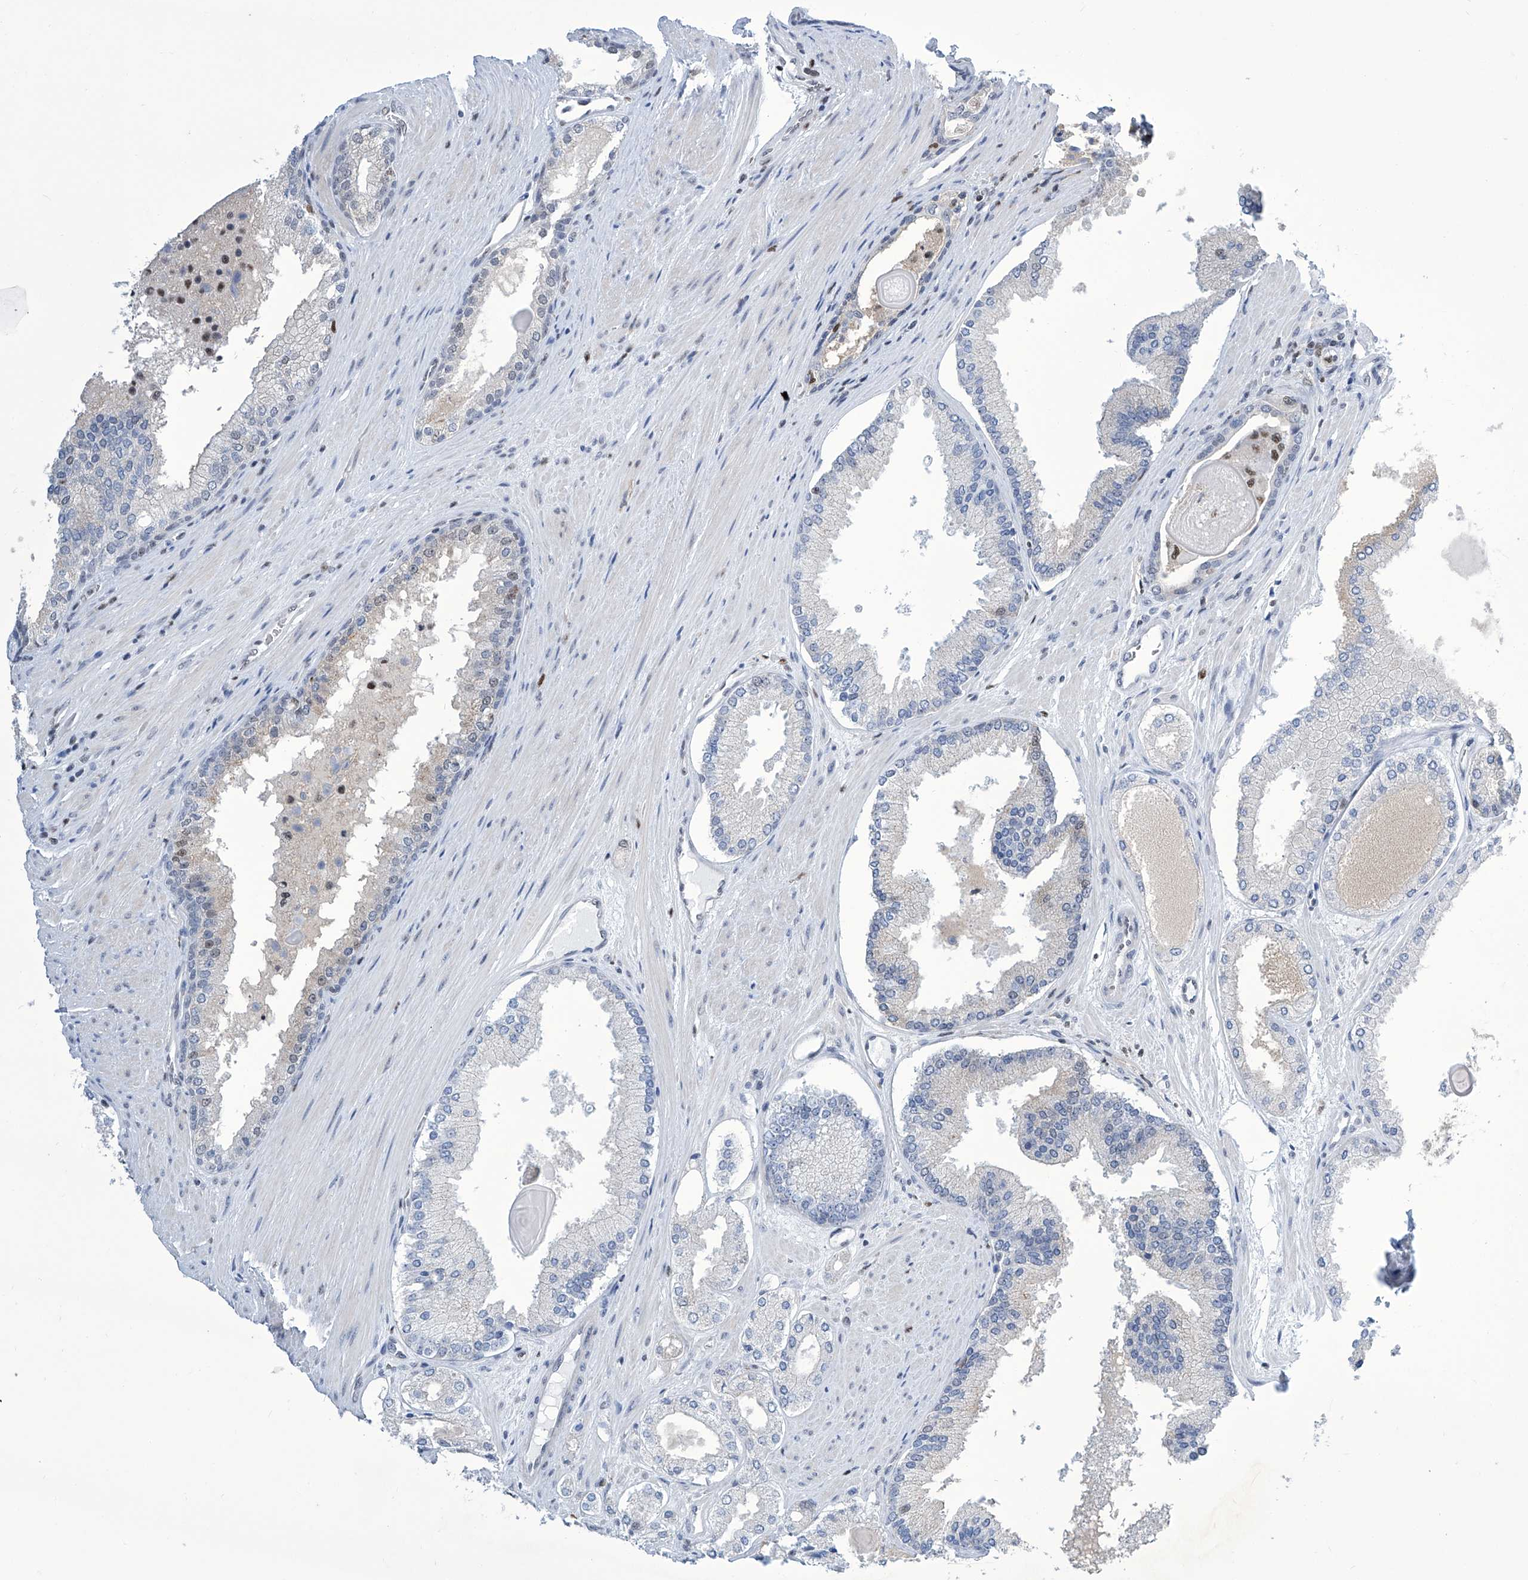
{"staining": {"intensity": "negative", "quantity": "none", "location": "none"}, "tissue": "prostate cancer", "cell_type": "Tumor cells", "image_type": "cancer", "snomed": [{"axis": "morphology", "description": "Adenocarcinoma, High grade"}, {"axis": "topography", "description": "Prostate"}], "caption": "Immunohistochemical staining of high-grade adenocarcinoma (prostate) shows no significant staining in tumor cells.", "gene": "SREBF2", "patient": {"sex": "male", "age": 60}}